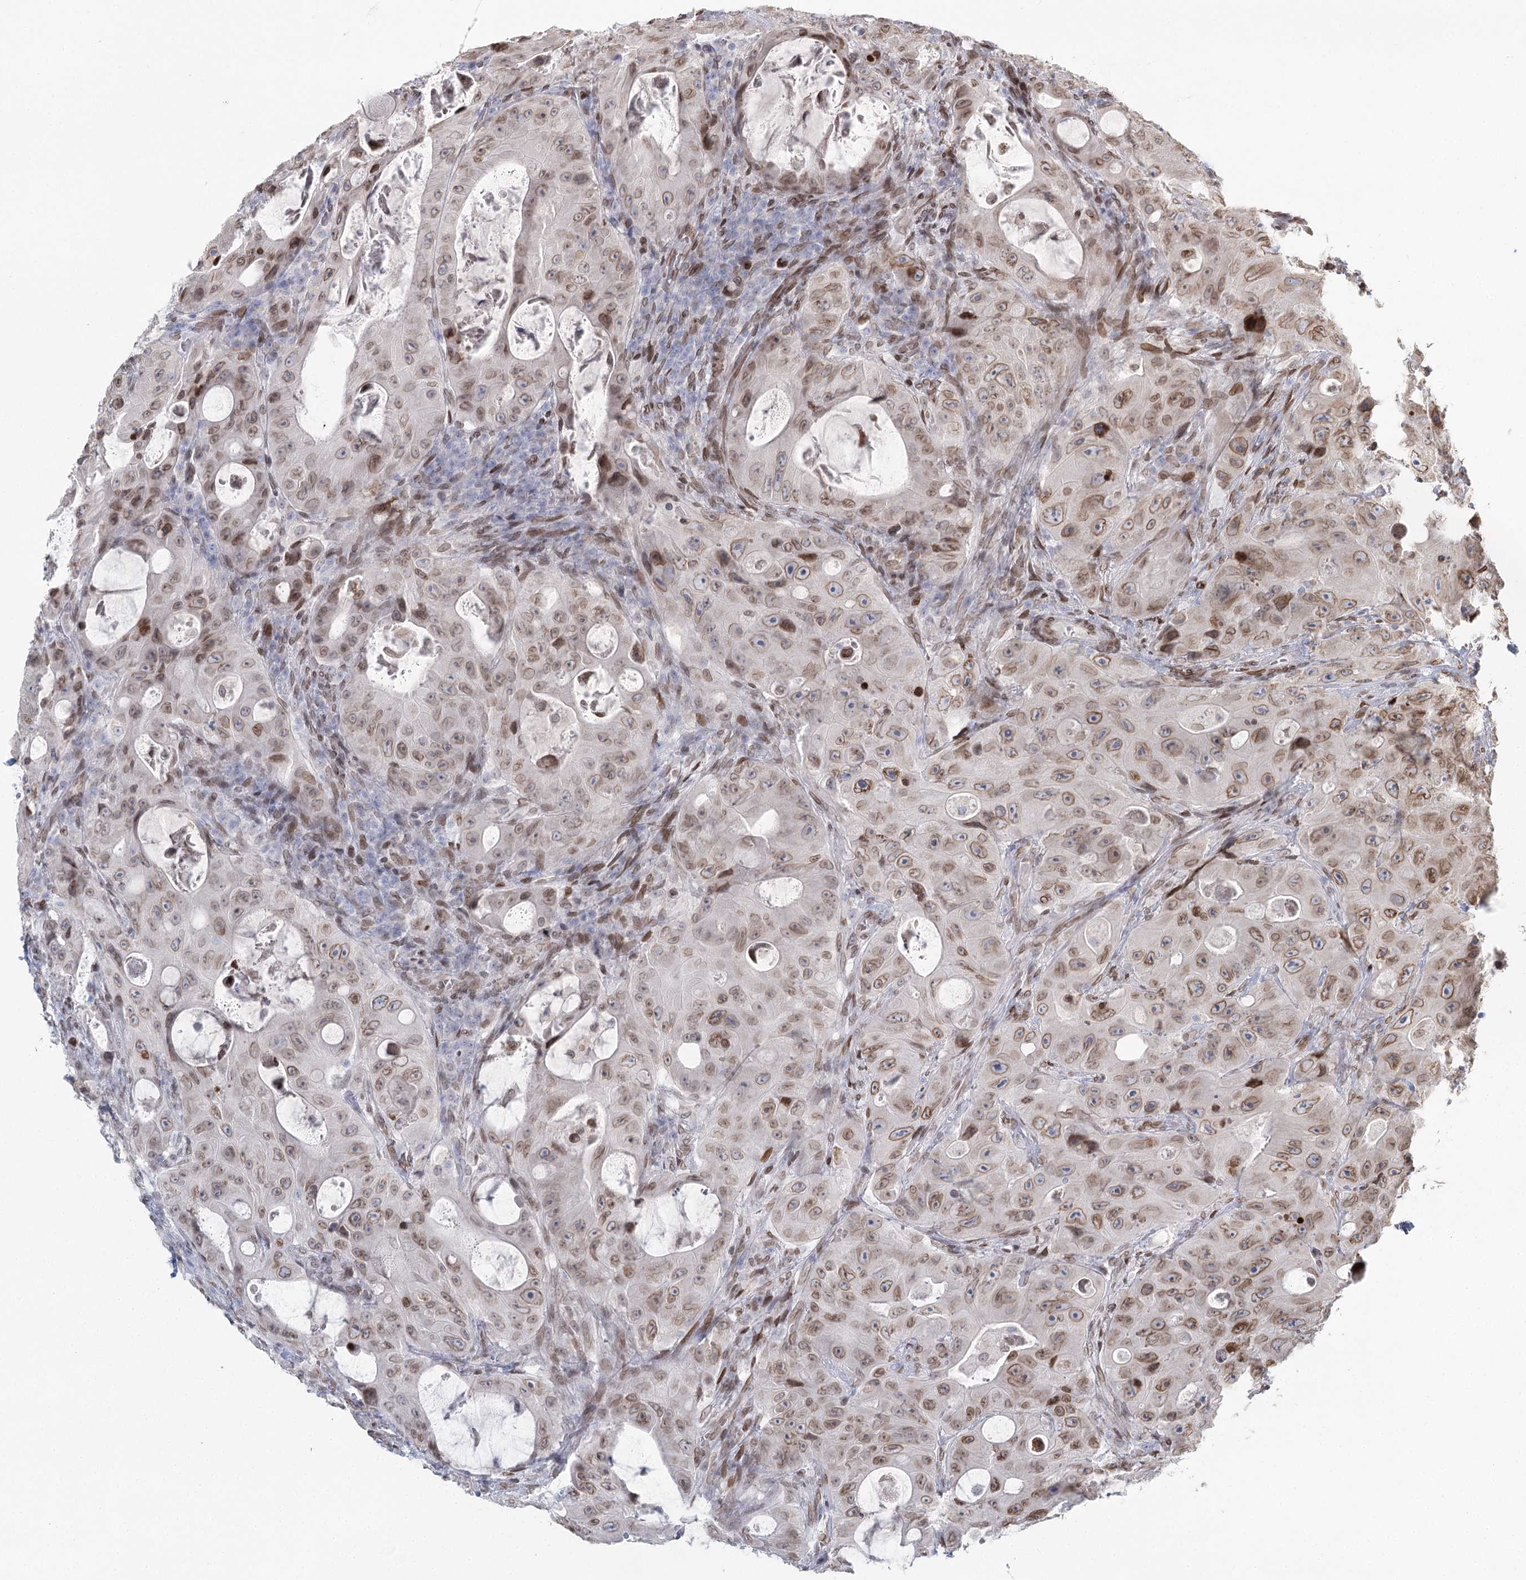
{"staining": {"intensity": "moderate", "quantity": ">75%", "location": "cytoplasmic/membranous,nuclear"}, "tissue": "colorectal cancer", "cell_type": "Tumor cells", "image_type": "cancer", "snomed": [{"axis": "morphology", "description": "Adenocarcinoma, NOS"}, {"axis": "topography", "description": "Colon"}], "caption": "About >75% of tumor cells in human colorectal cancer (adenocarcinoma) reveal moderate cytoplasmic/membranous and nuclear protein staining as visualized by brown immunohistochemical staining.", "gene": "VWA5A", "patient": {"sex": "female", "age": 46}}